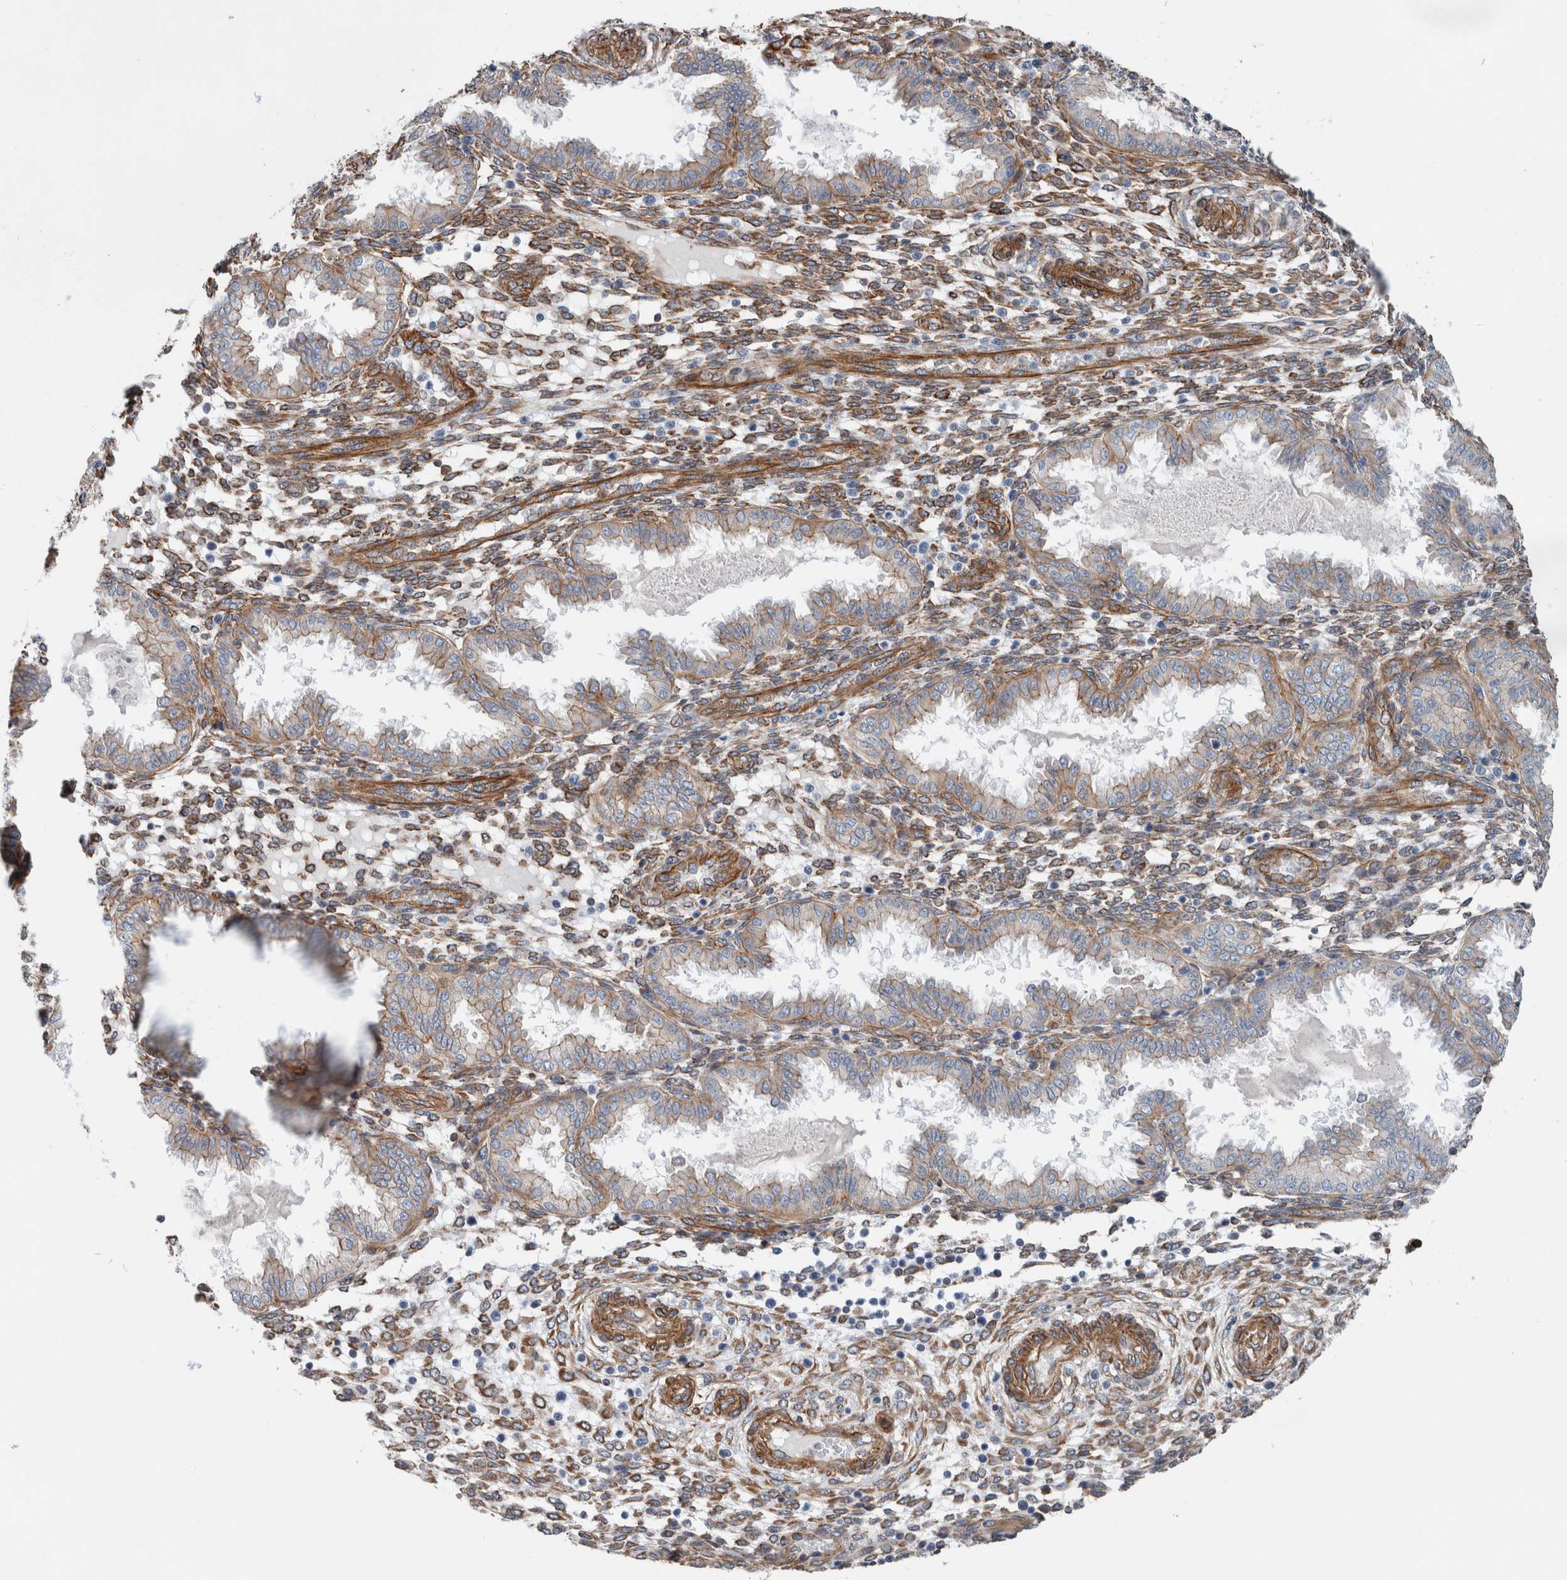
{"staining": {"intensity": "moderate", "quantity": ">75%", "location": "cytoplasmic/membranous"}, "tissue": "endometrium", "cell_type": "Cells in endometrial stroma", "image_type": "normal", "snomed": [{"axis": "morphology", "description": "Normal tissue, NOS"}, {"axis": "topography", "description": "Endometrium"}], "caption": "An IHC image of normal tissue is shown. Protein staining in brown labels moderate cytoplasmic/membranous positivity in endometrium within cells in endometrial stroma. Using DAB (3,3'-diaminobenzidine) (brown) and hematoxylin (blue) stains, captured at high magnification using brightfield microscopy.", "gene": "PLEC", "patient": {"sex": "female", "age": 33}}